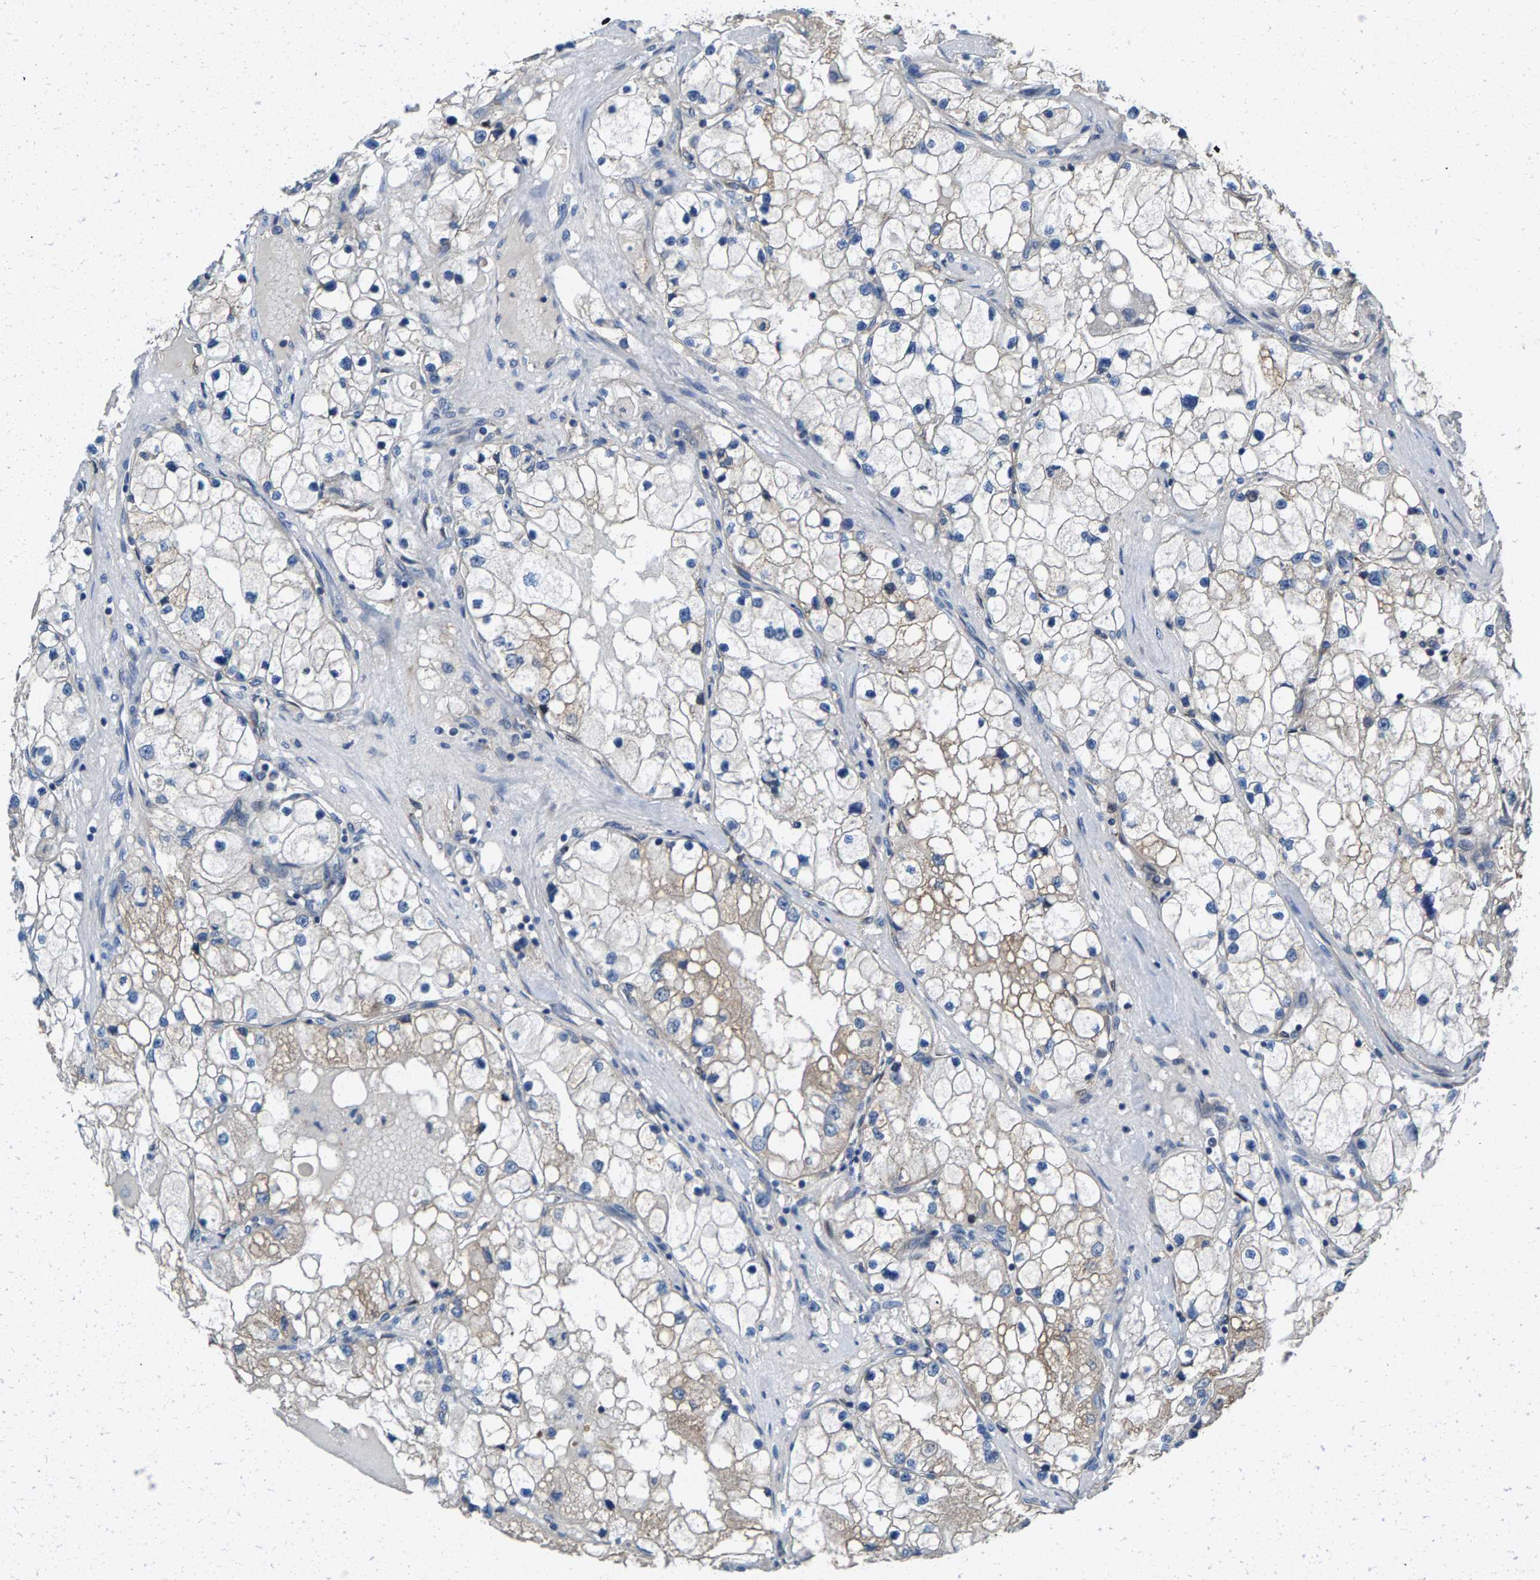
{"staining": {"intensity": "negative", "quantity": "none", "location": "none"}, "tissue": "renal cancer", "cell_type": "Tumor cells", "image_type": "cancer", "snomed": [{"axis": "morphology", "description": "Adenocarcinoma, NOS"}, {"axis": "topography", "description": "Kidney"}], "caption": "DAB (3,3'-diaminobenzidine) immunohistochemical staining of adenocarcinoma (renal) demonstrates no significant staining in tumor cells.", "gene": "MRM1", "patient": {"sex": "male", "age": 68}}